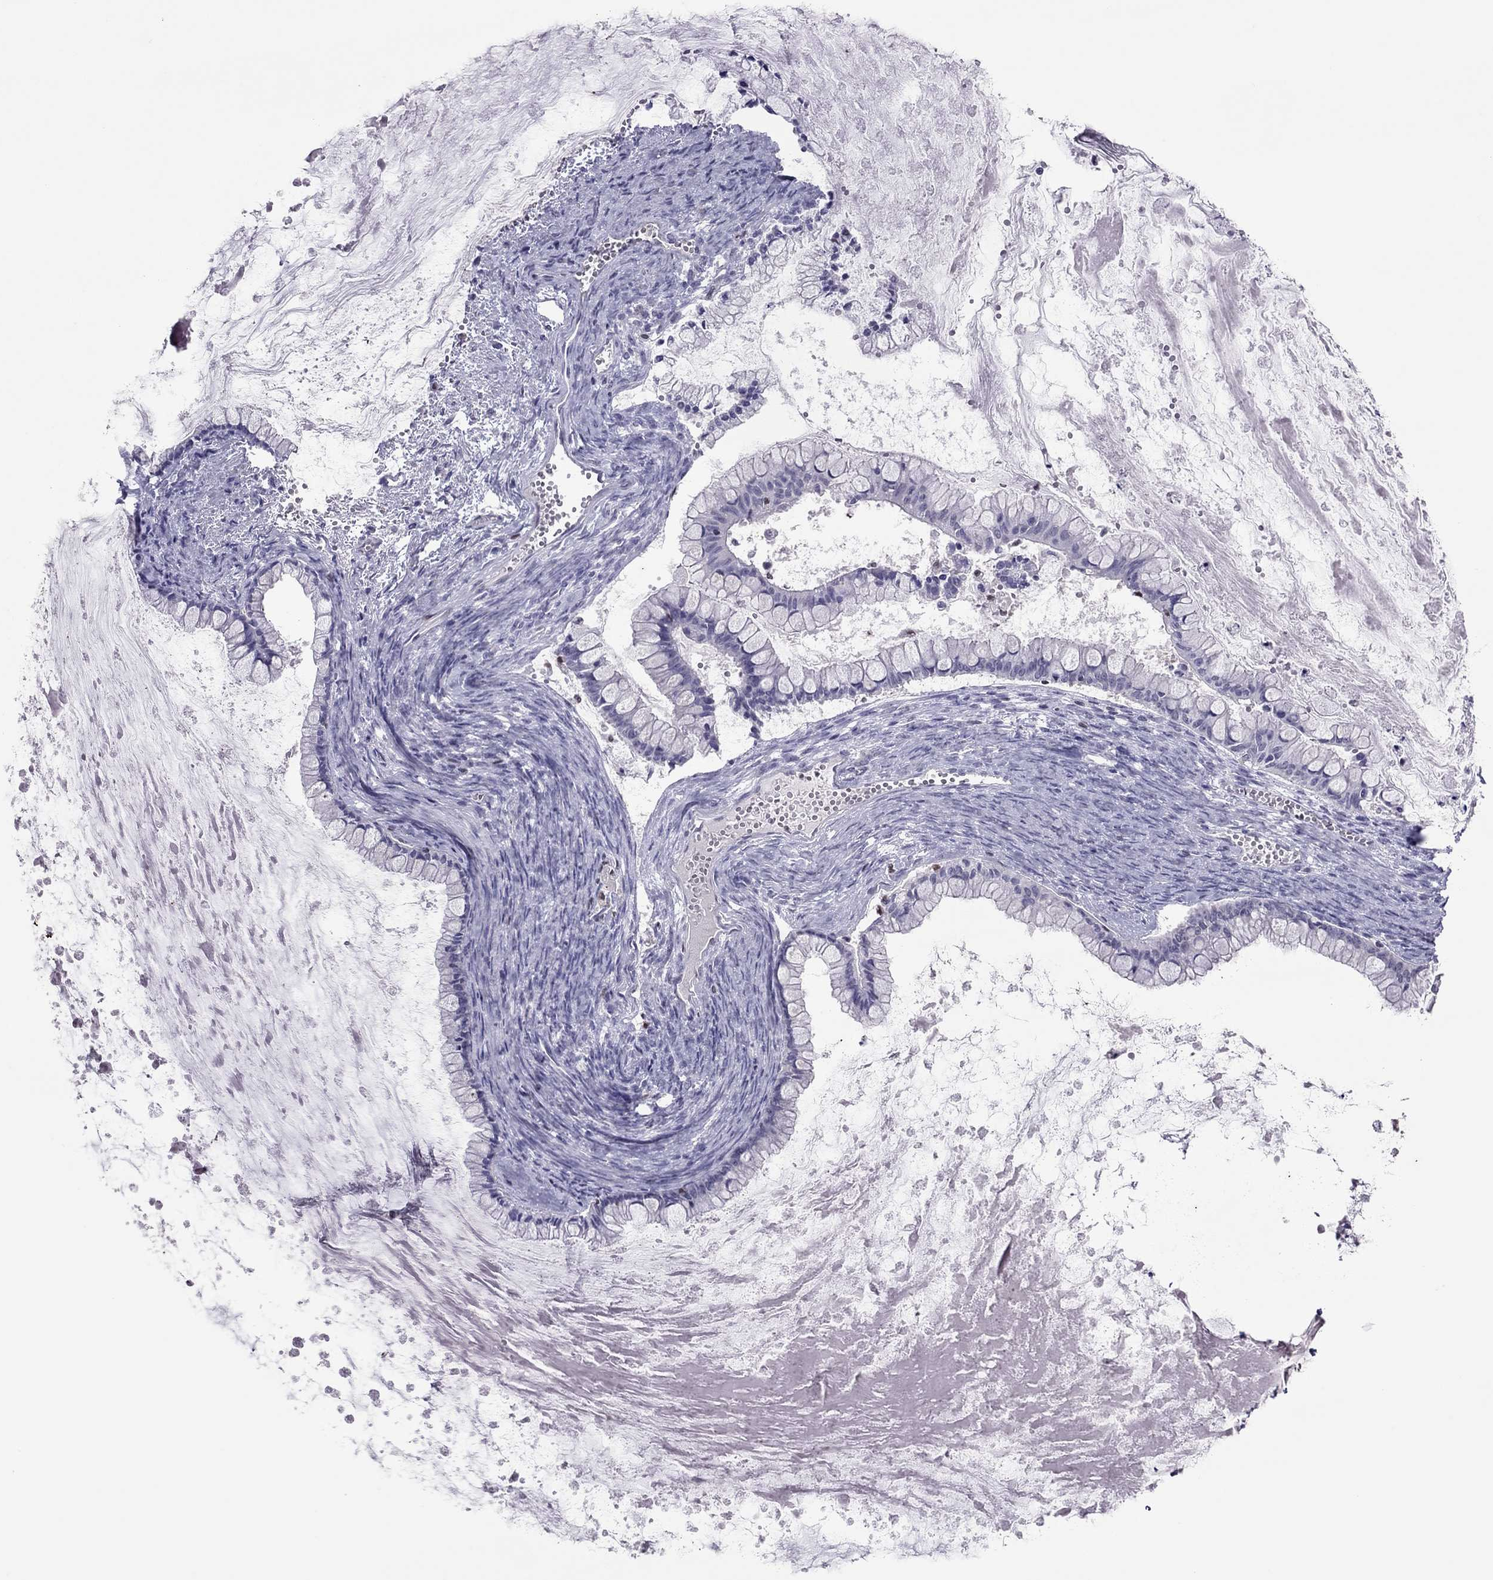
{"staining": {"intensity": "negative", "quantity": "none", "location": "none"}, "tissue": "ovarian cancer", "cell_type": "Tumor cells", "image_type": "cancer", "snomed": [{"axis": "morphology", "description": "Cystadenocarcinoma, mucinous, NOS"}, {"axis": "topography", "description": "Ovary"}], "caption": "The immunohistochemistry histopathology image has no significant staining in tumor cells of ovarian cancer (mucinous cystadenocarcinoma) tissue.", "gene": "SPINT3", "patient": {"sex": "female", "age": 67}}